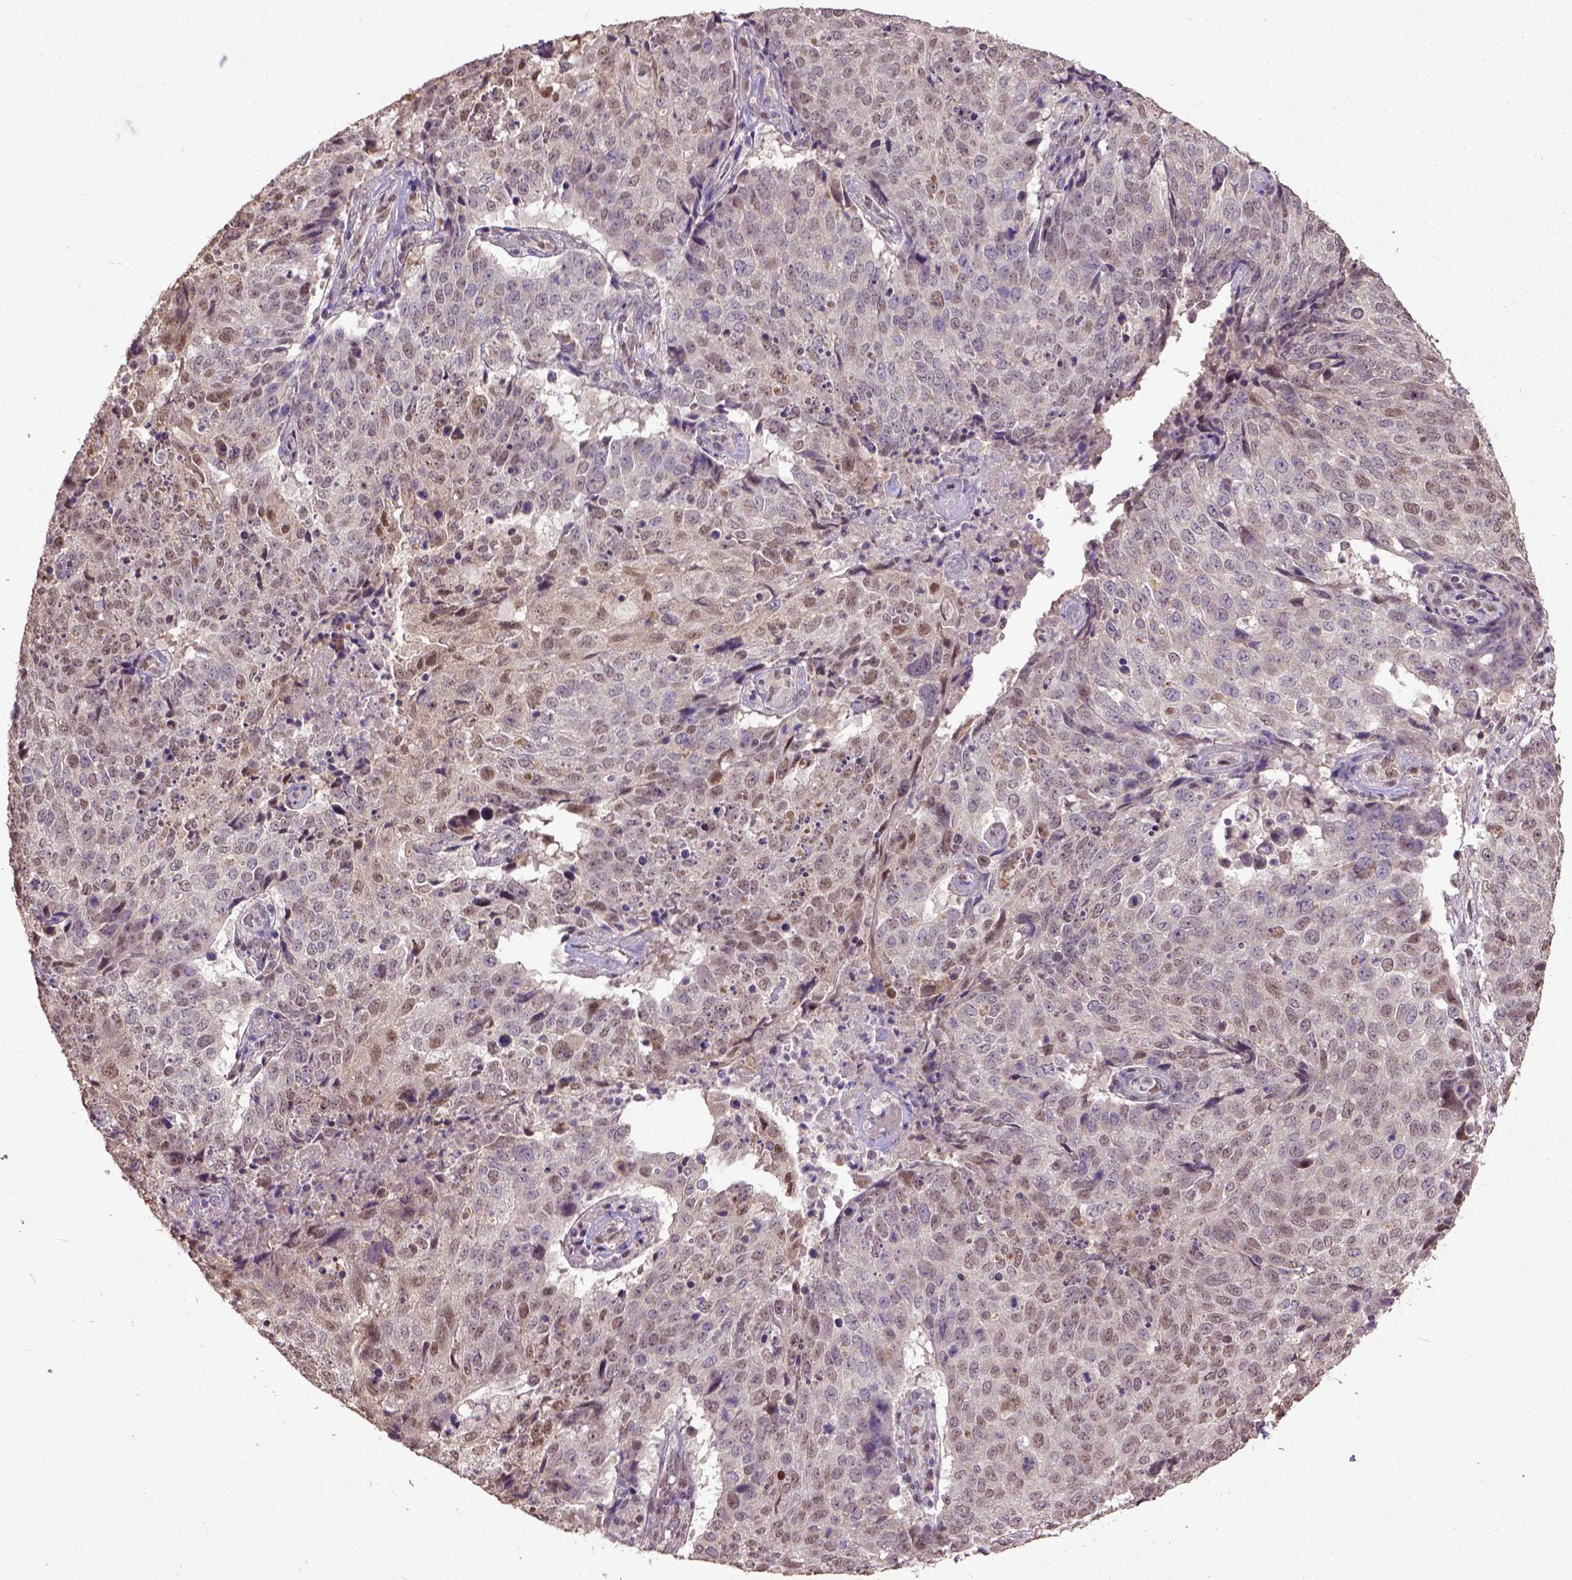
{"staining": {"intensity": "moderate", "quantity": ">75%", "location": "nuclear"}, "tissue": "lung cancer", "cell_type": "Tumor cells", "image_type": "cancer", "snomed": [{"axis": "morphology", "description": "Normal tissue, NOS"}, {"axis": "morphology", "description": "Squamous cell carcinoma, NOS"}, {"axis": "topography", "description": "Bronchus"}, {"axis": "topography", "description": "Lung"}], "caption": "Protein analysis of lung squamous cell carcinoma tissue reveals moderate nuclear expression in about >75% of tumor cells.", "gene": "UBA3", "patient": {"sex": "male", "age": 64}}